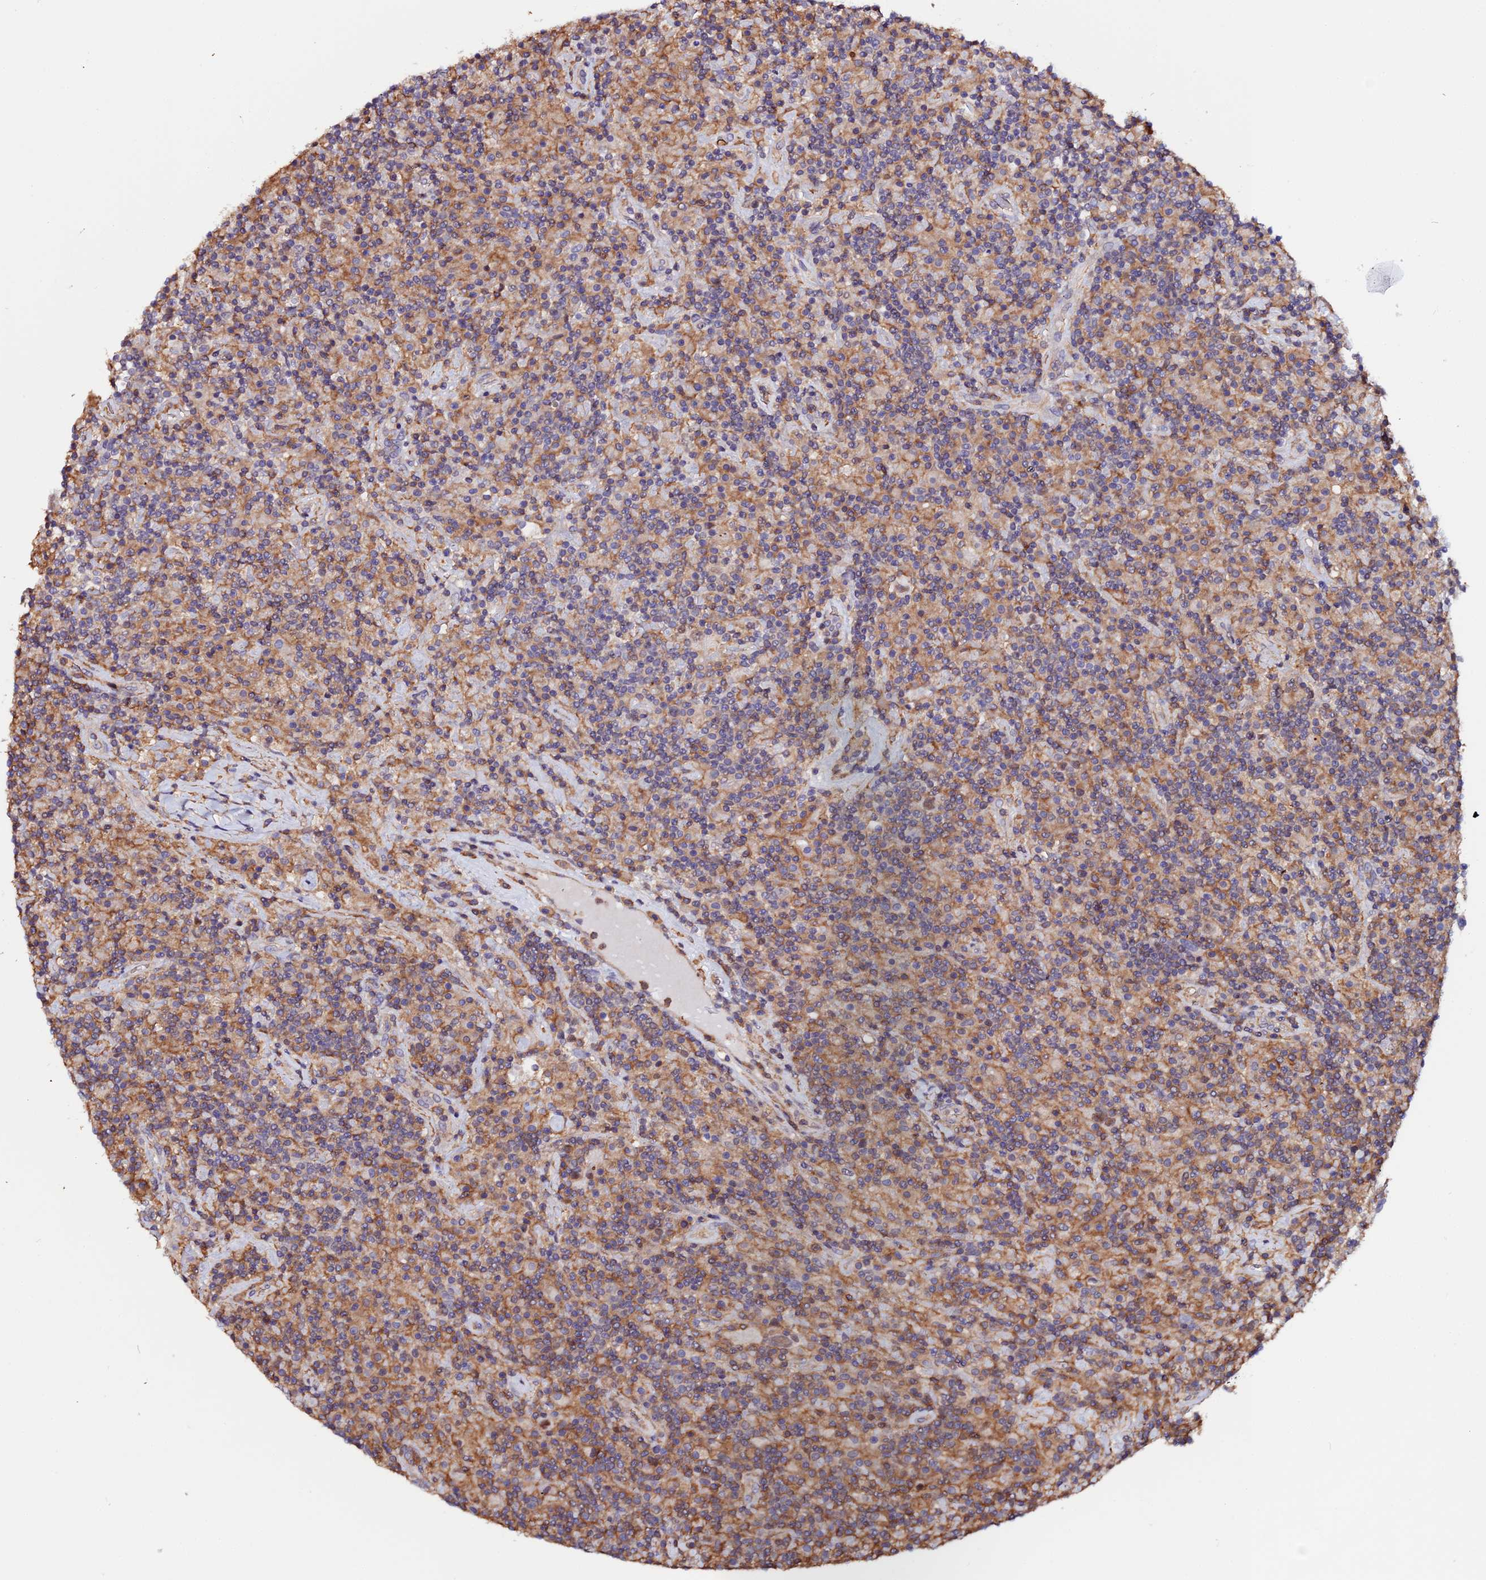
{"staining": {"intensity": "negative", "quantity": "none", "location": "none"}, "tissue": "lymphoma", "cell_type": "Tumor cells", "image_type": "cancer", "snomed": [{"axis": "morphology", "description": "Hodgkin's disease, NOS"}, {"axis": "topography", "description": "Lymph node"}], "caption": "Immunohistochemistry micrograph of human Hodgkin's disease stained for a protein (brown), which displays no expression in tumor cells. Nuclei are stained in blue.", "gene": "USP17L15", "patient": {"sex": "male", "age": 70}}